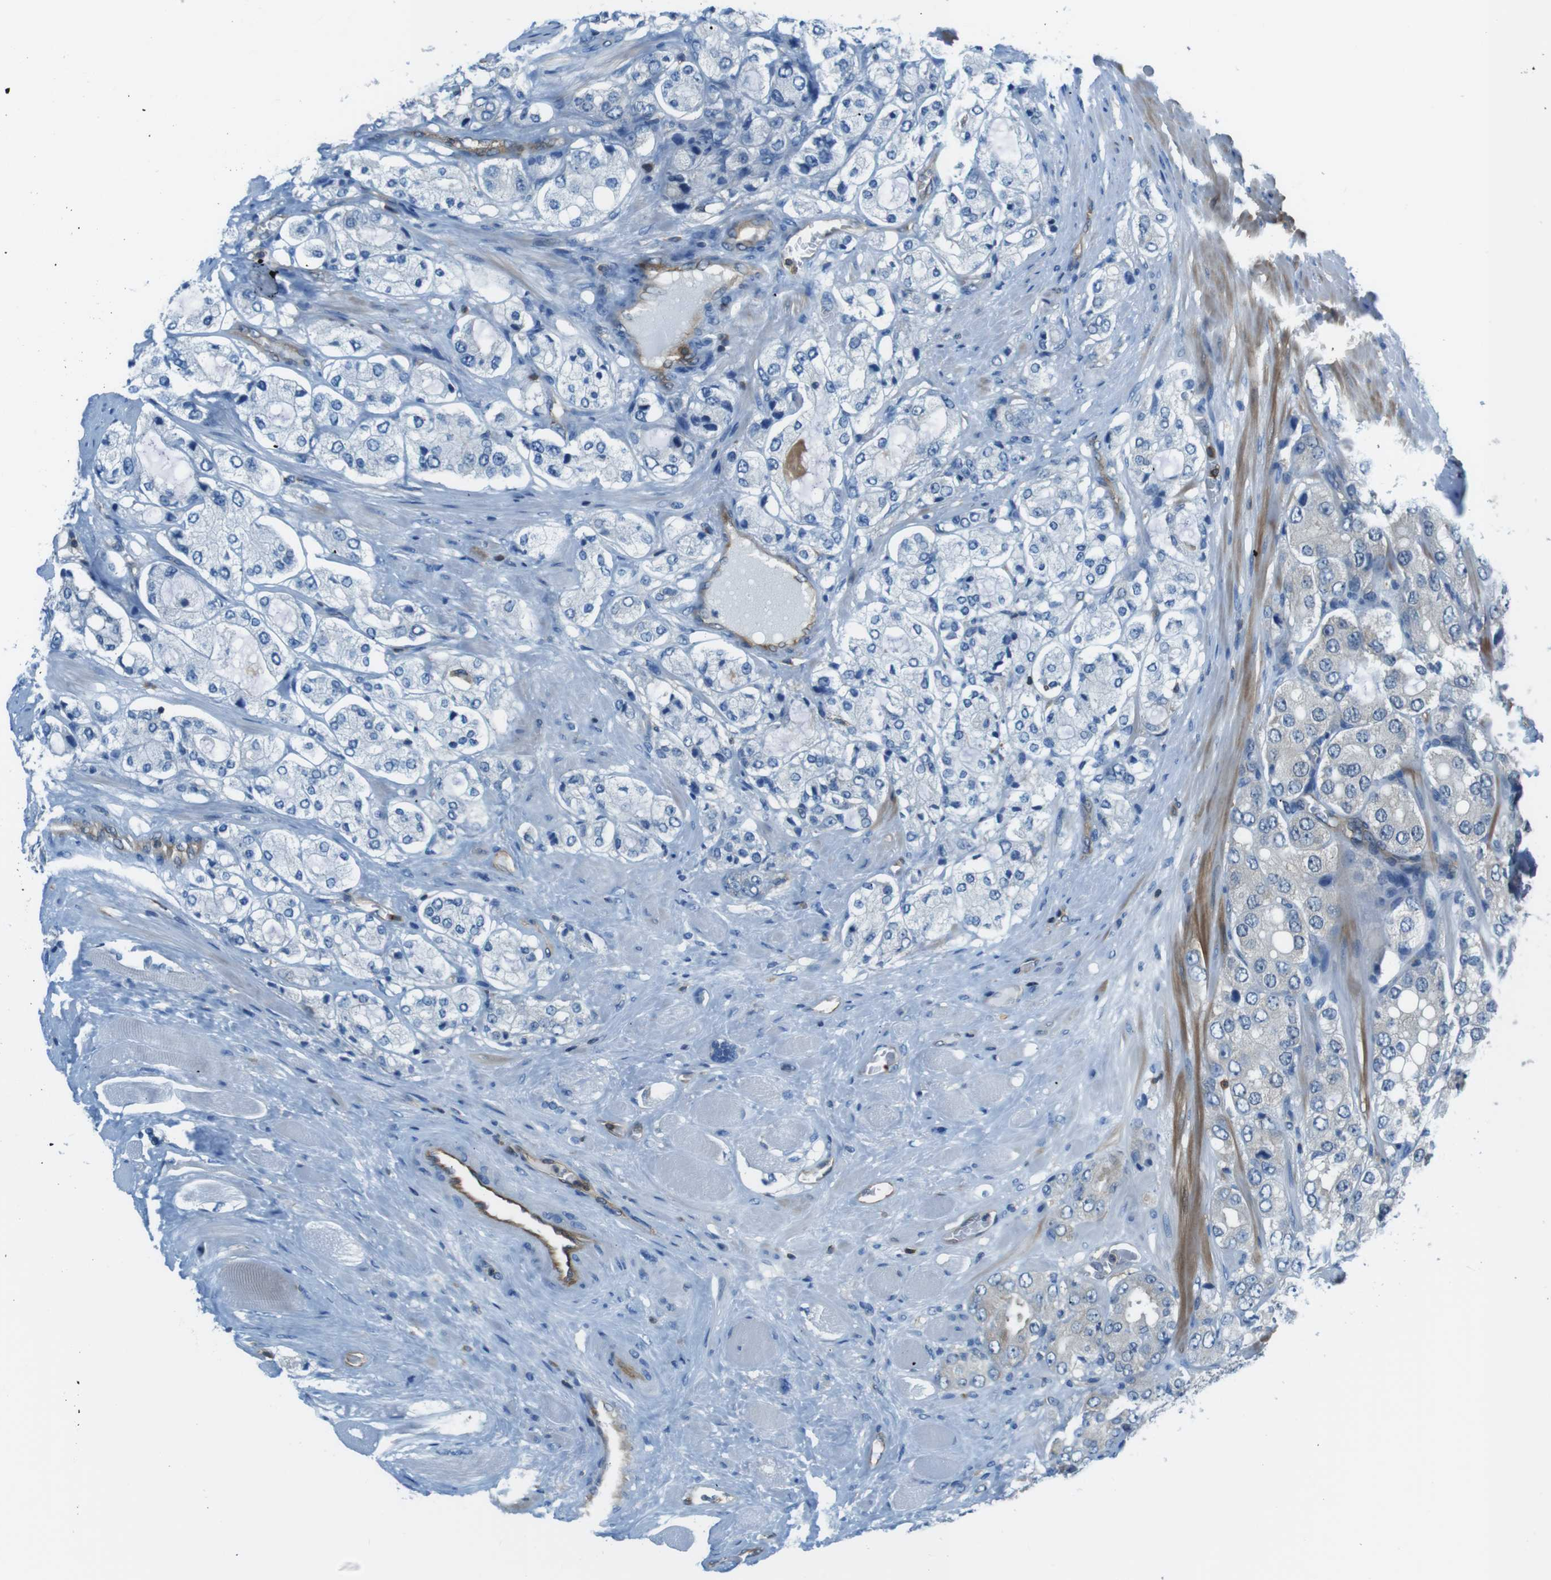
{"staining": {"intensity": "negative", "quantity": "none", "location": "none"}, "tissue": "prostate cancer", "cell_type": "Tumor cells", "image_type": "cancer", "snomed": [{"axis": "morphology", "description": "Adenocarcinoma, High grade"}, {"axis": "topography", "description": "Prostate"}], "caption": "High-grade adenocarcinoma (prostate) stained for a protein using immunohistochemistry reveals no positivity tumor cells.", "gene": "TES", "patient": {"sex": "male", "age": 65}}